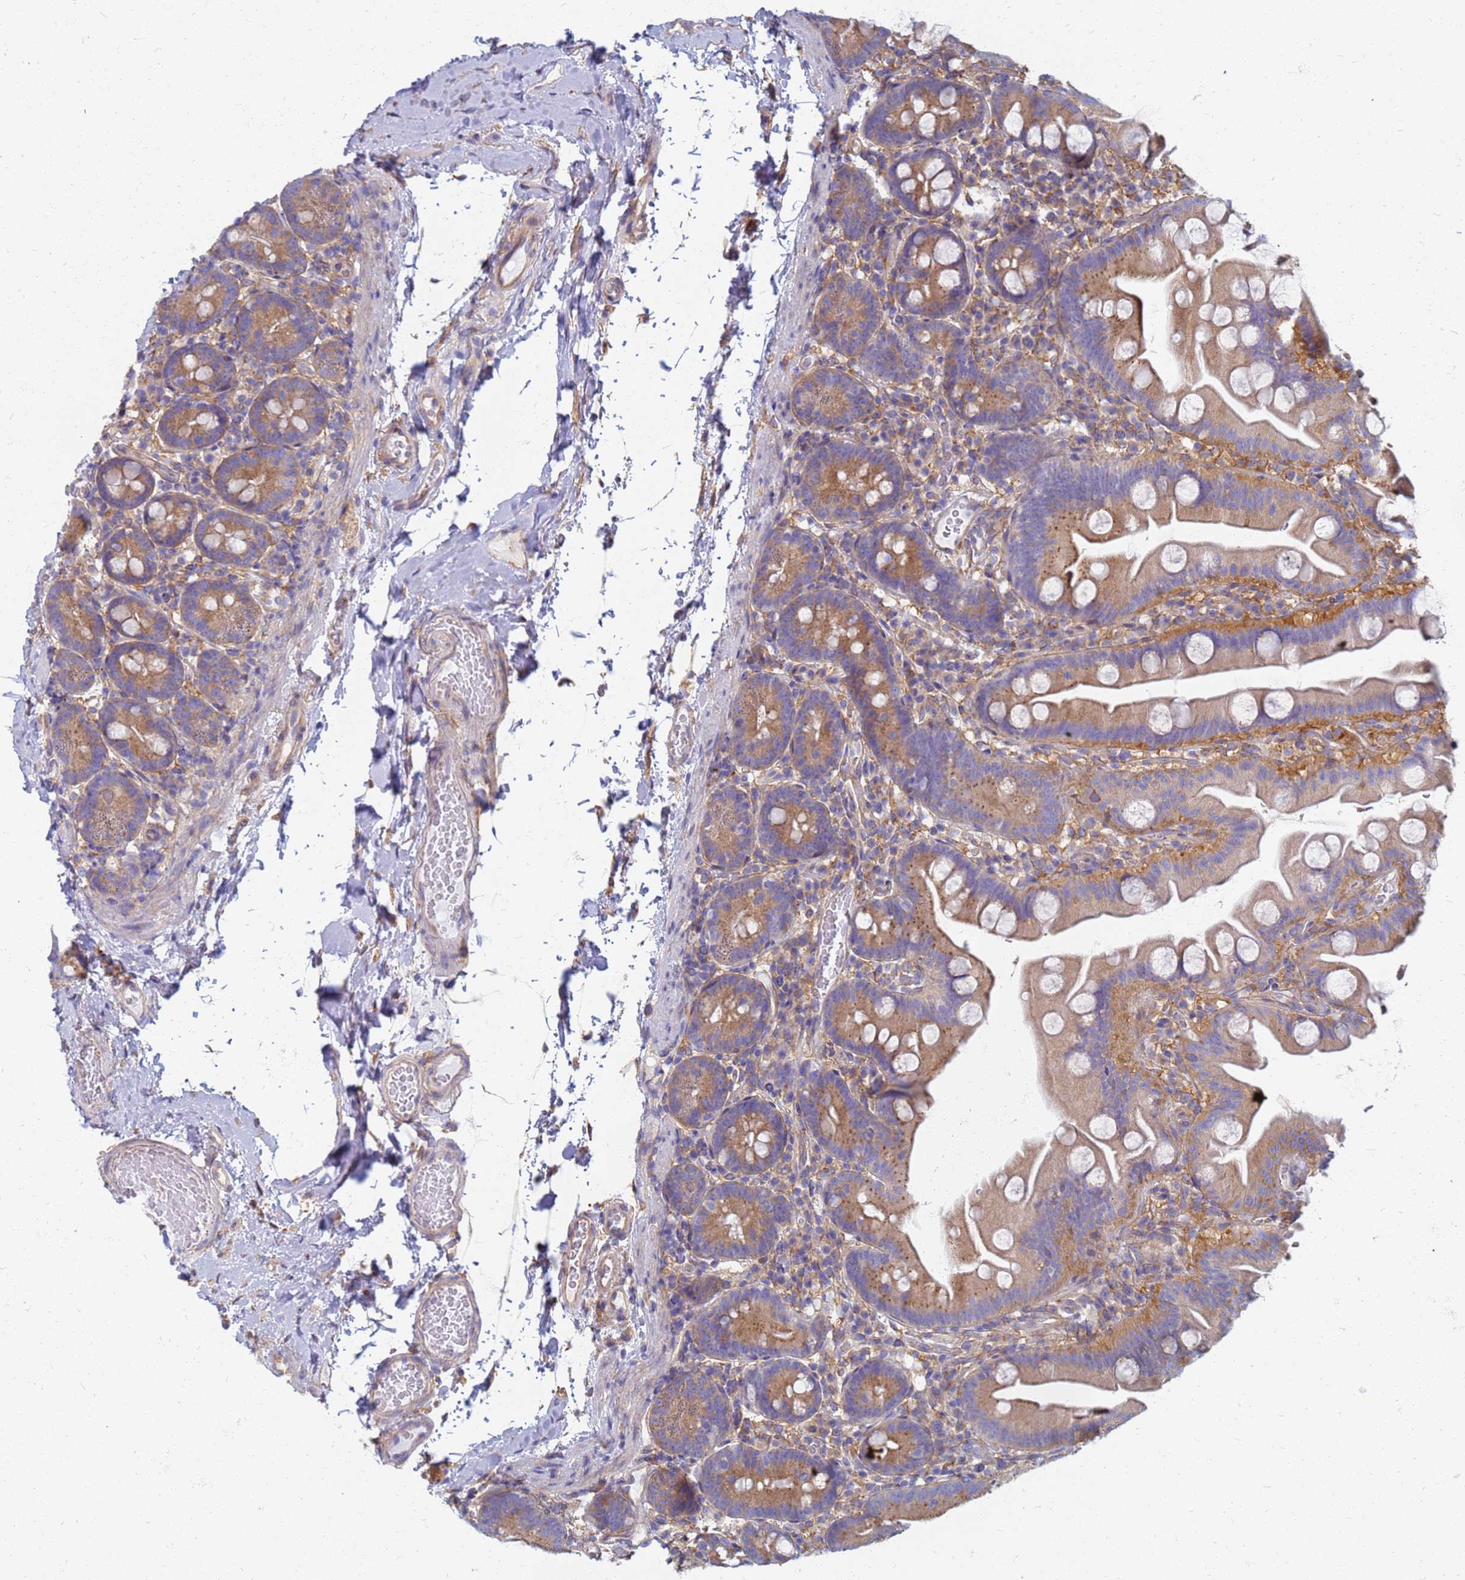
{"staining": {"intensity": "moderate", "quantity": "<25%", "location": "cytoplasmic/membranous"}, "tissue": "small intestine", "cell_type": "Glandular cells", "image_type": "normal", "snomed": [{"axis": "morphology", "description": "Normal tissue, NOS"}, {"axis": "topography", "description": "Small intestine"}], "caption": "Immunohistochemistry image of normal human small intestine stained for a protein (brown), which displays low levels of moderate cytoplasmic/membranous expression in about <25% of glandular cells.", "gene": "EEA1", "patient": {"sex": "female", "age": 68}}